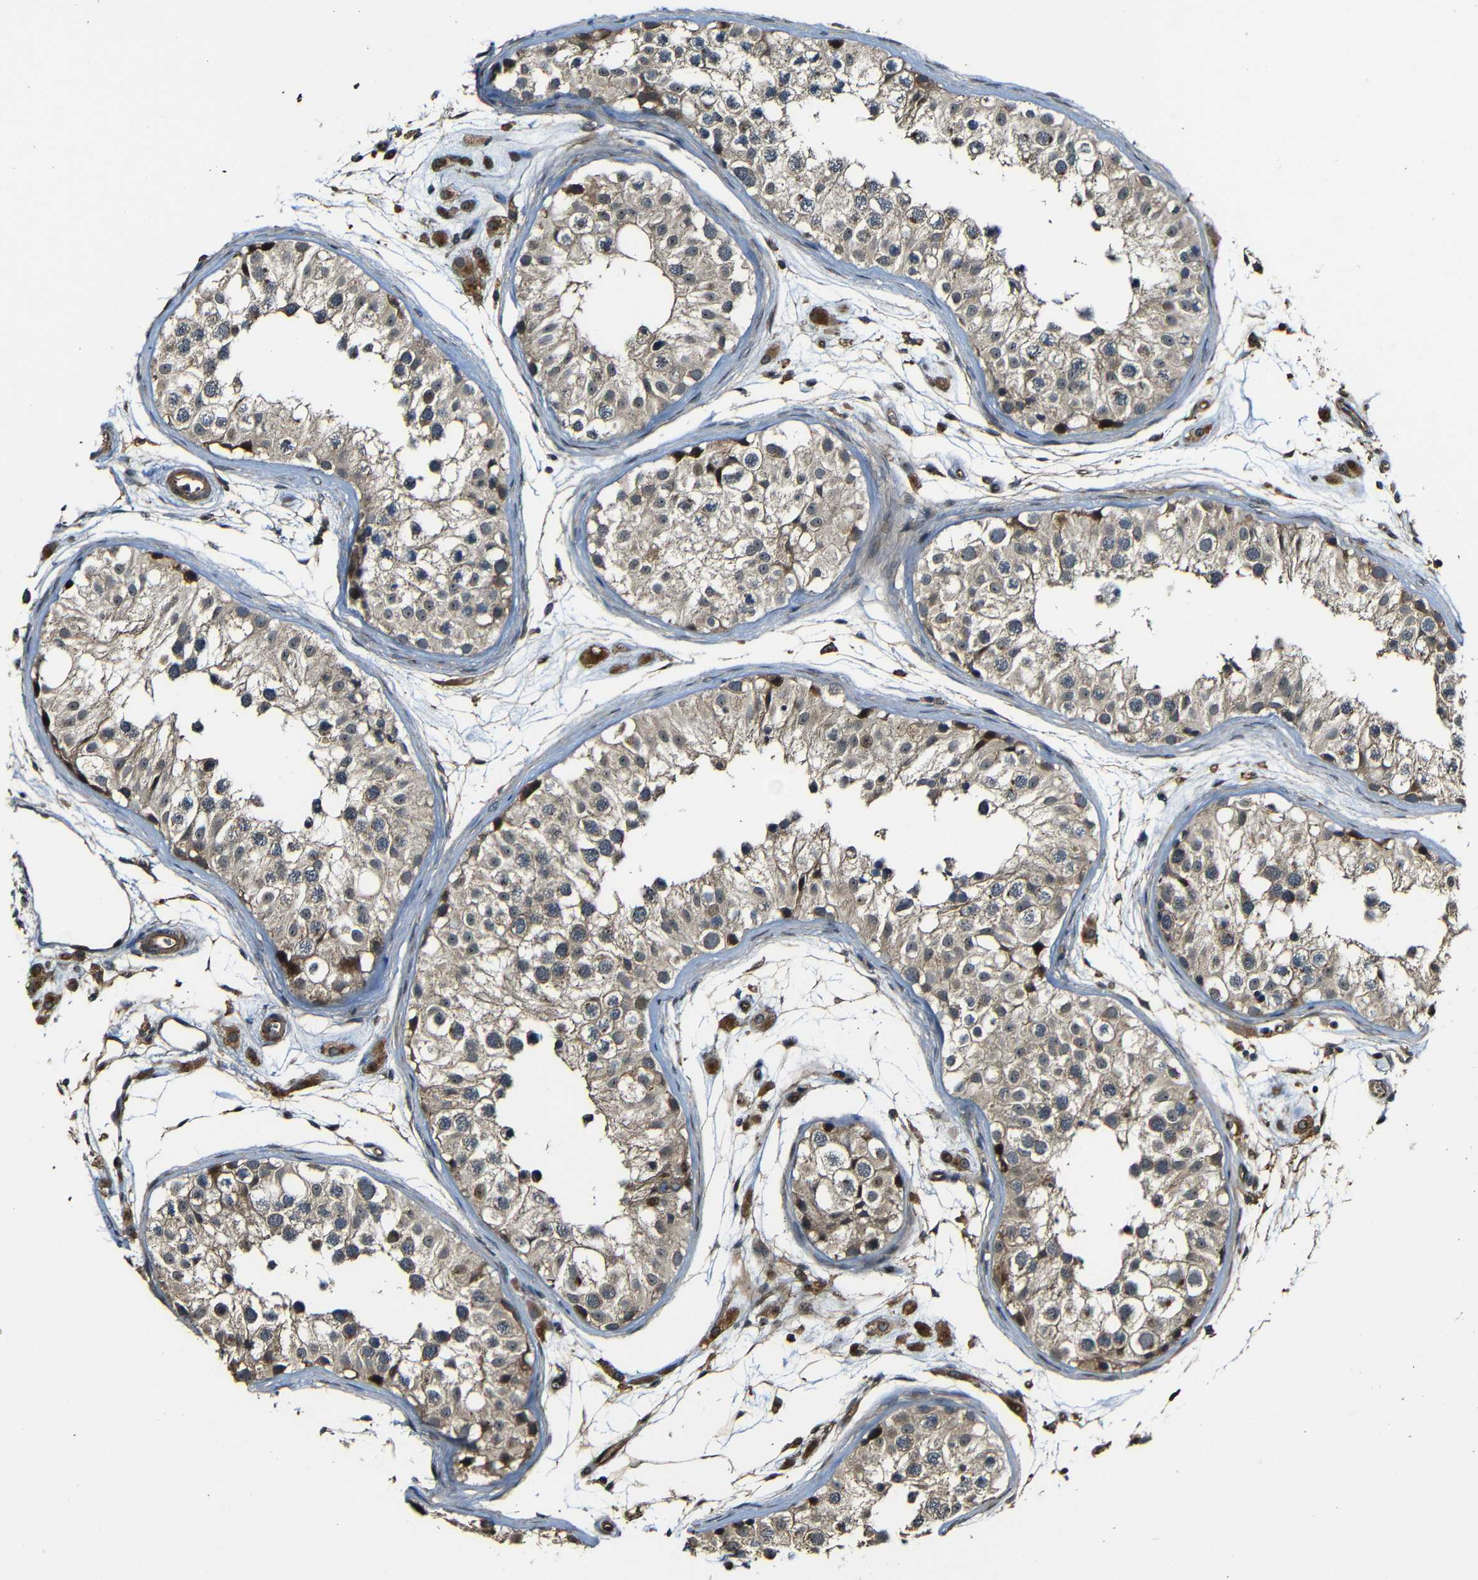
{"staining": {"intensity": "moderate", "quantity": ">75%", "location": "cytoplasmic/membranous,nuclear"}, "tissue": "testis", "cell_type": "Cells in seminiferous ducts", "image_type": "normal", "snomed": [{"axis": "morphology", "description": "Normal tissue, NOS"}, {"axis": "morphology", "description": "Adenocarcinoma, metastatic, NOS"}, {"axis": "topography", "description": "Testis"}], "caption": "Immunohistochemistry (IHC) histopathology image of normal testis: human testis stained using immunohistochemistry exhibits medium levels of moderate protein expression localized specifically in the cytoplasmic/membranous,nuclear of cells in seminiferous ducts, appearing as a cytoplasmic/membranous,nuclear brown color.", "gene": "RELL1", "patient": {"sex": "male", "age": 26}}